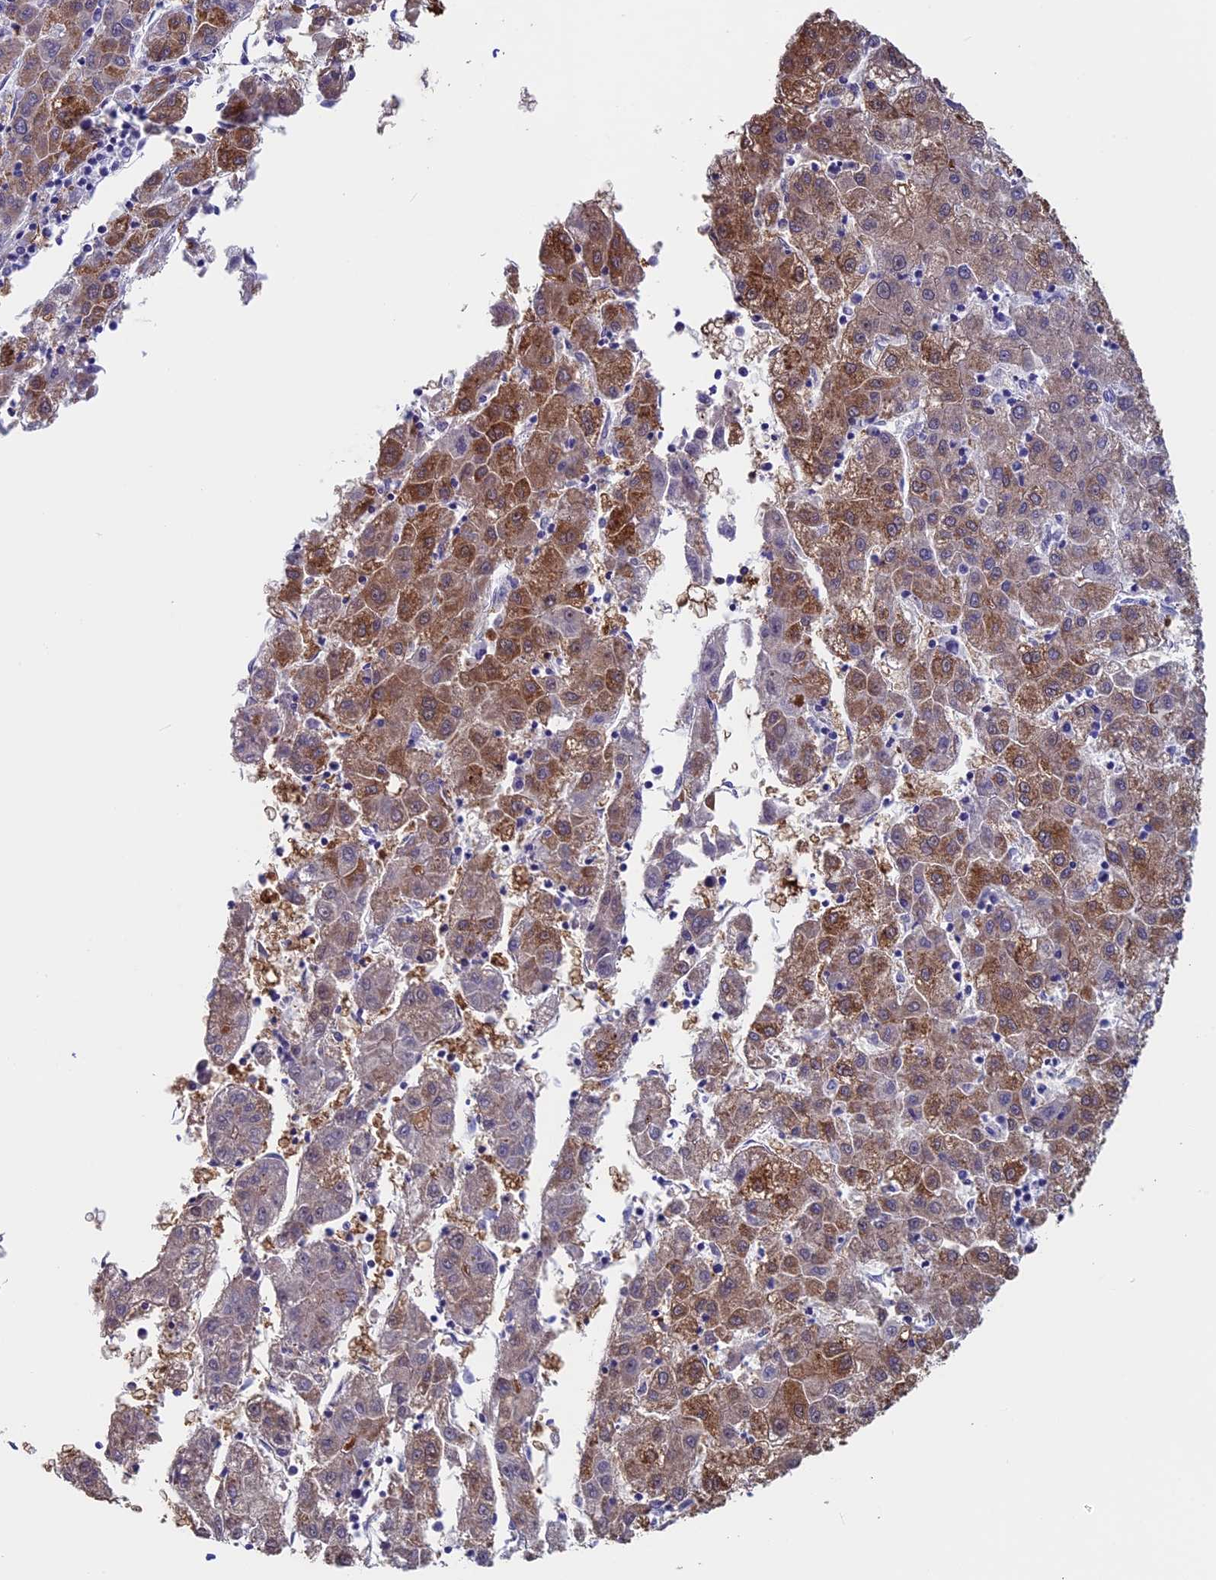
{"staining": {"intensity": "moderate", "quantity": "<25%", "location": "cytoplasmic/membranous"}, "tissue": "liver cancer", "cell_type": "Tumor cells", "image_type": "cancer", "snomed": [{"axis": "morphology", "description": "Carcinoma, Hepatocellular, NOS"}, {"axis": "topography", "description": "Liver"}], "caption": "DAB immunohistochemical staining of liver cancer exhibits moderate cytoplasmic/membranous protein expression in about <25% of tumor cells.", "gene": "ADH7", "patient": {"sex": "male", "age": 72}}